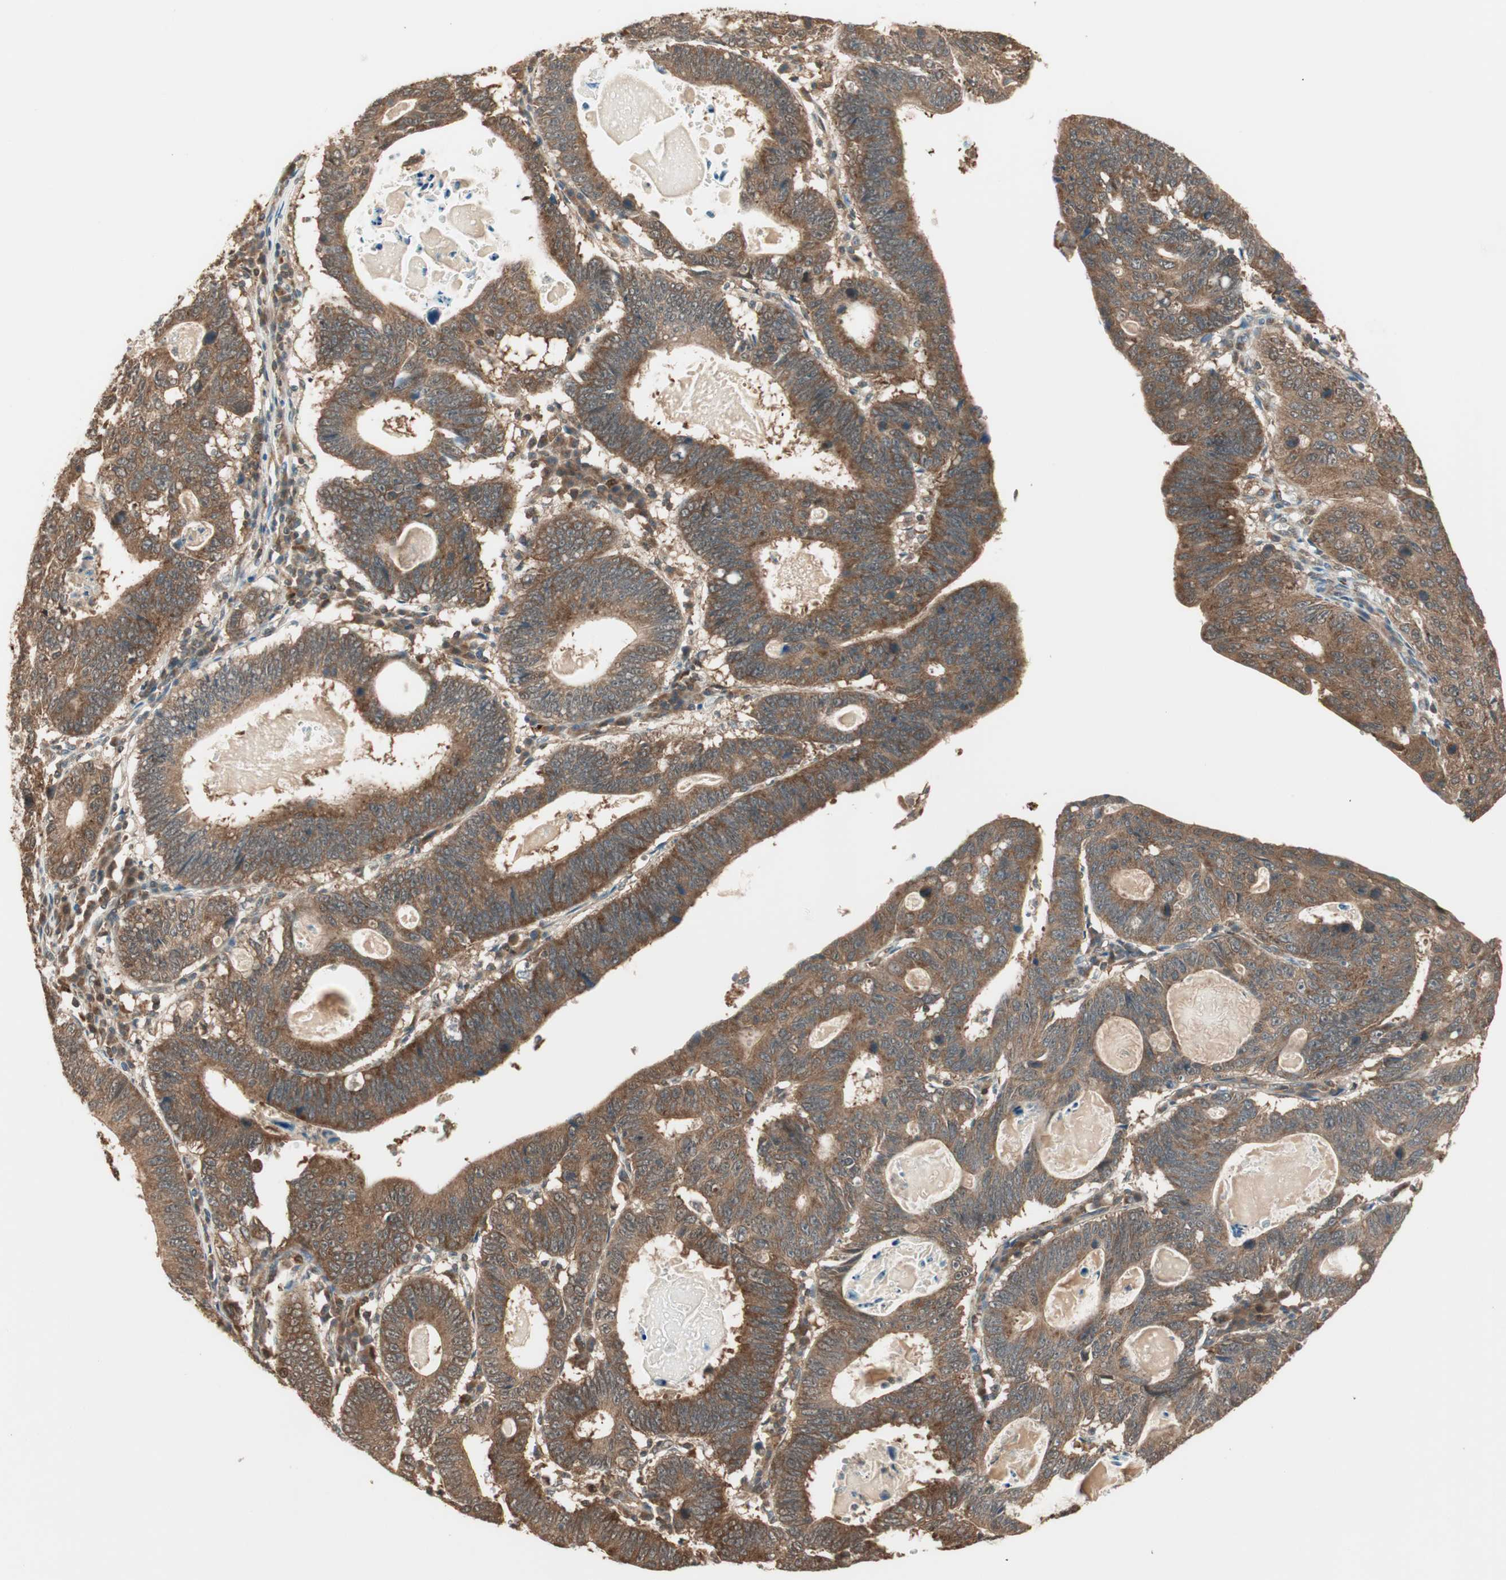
{"staining": {"intensity": "moderate", "quantity": ">75%", "location": "cytoplasmic/membranous"}, "tissue": "stomach cancer", "cell_type": "Tumor cells", "image_type": "cancer", "snomed": [{"axis": "morphology", "description": "Adenocarcinoma, NOS"}, {"axis": "topography", "description": "Stomach"}], "caption": "The micrograph reveals staining of stomach cancer, revealing moderate cytoplasmic/membranous protein positivity (brown color) within tumor cells.", "gene": "CNOT4", "patient": {"sex": "male", "age": 59}}